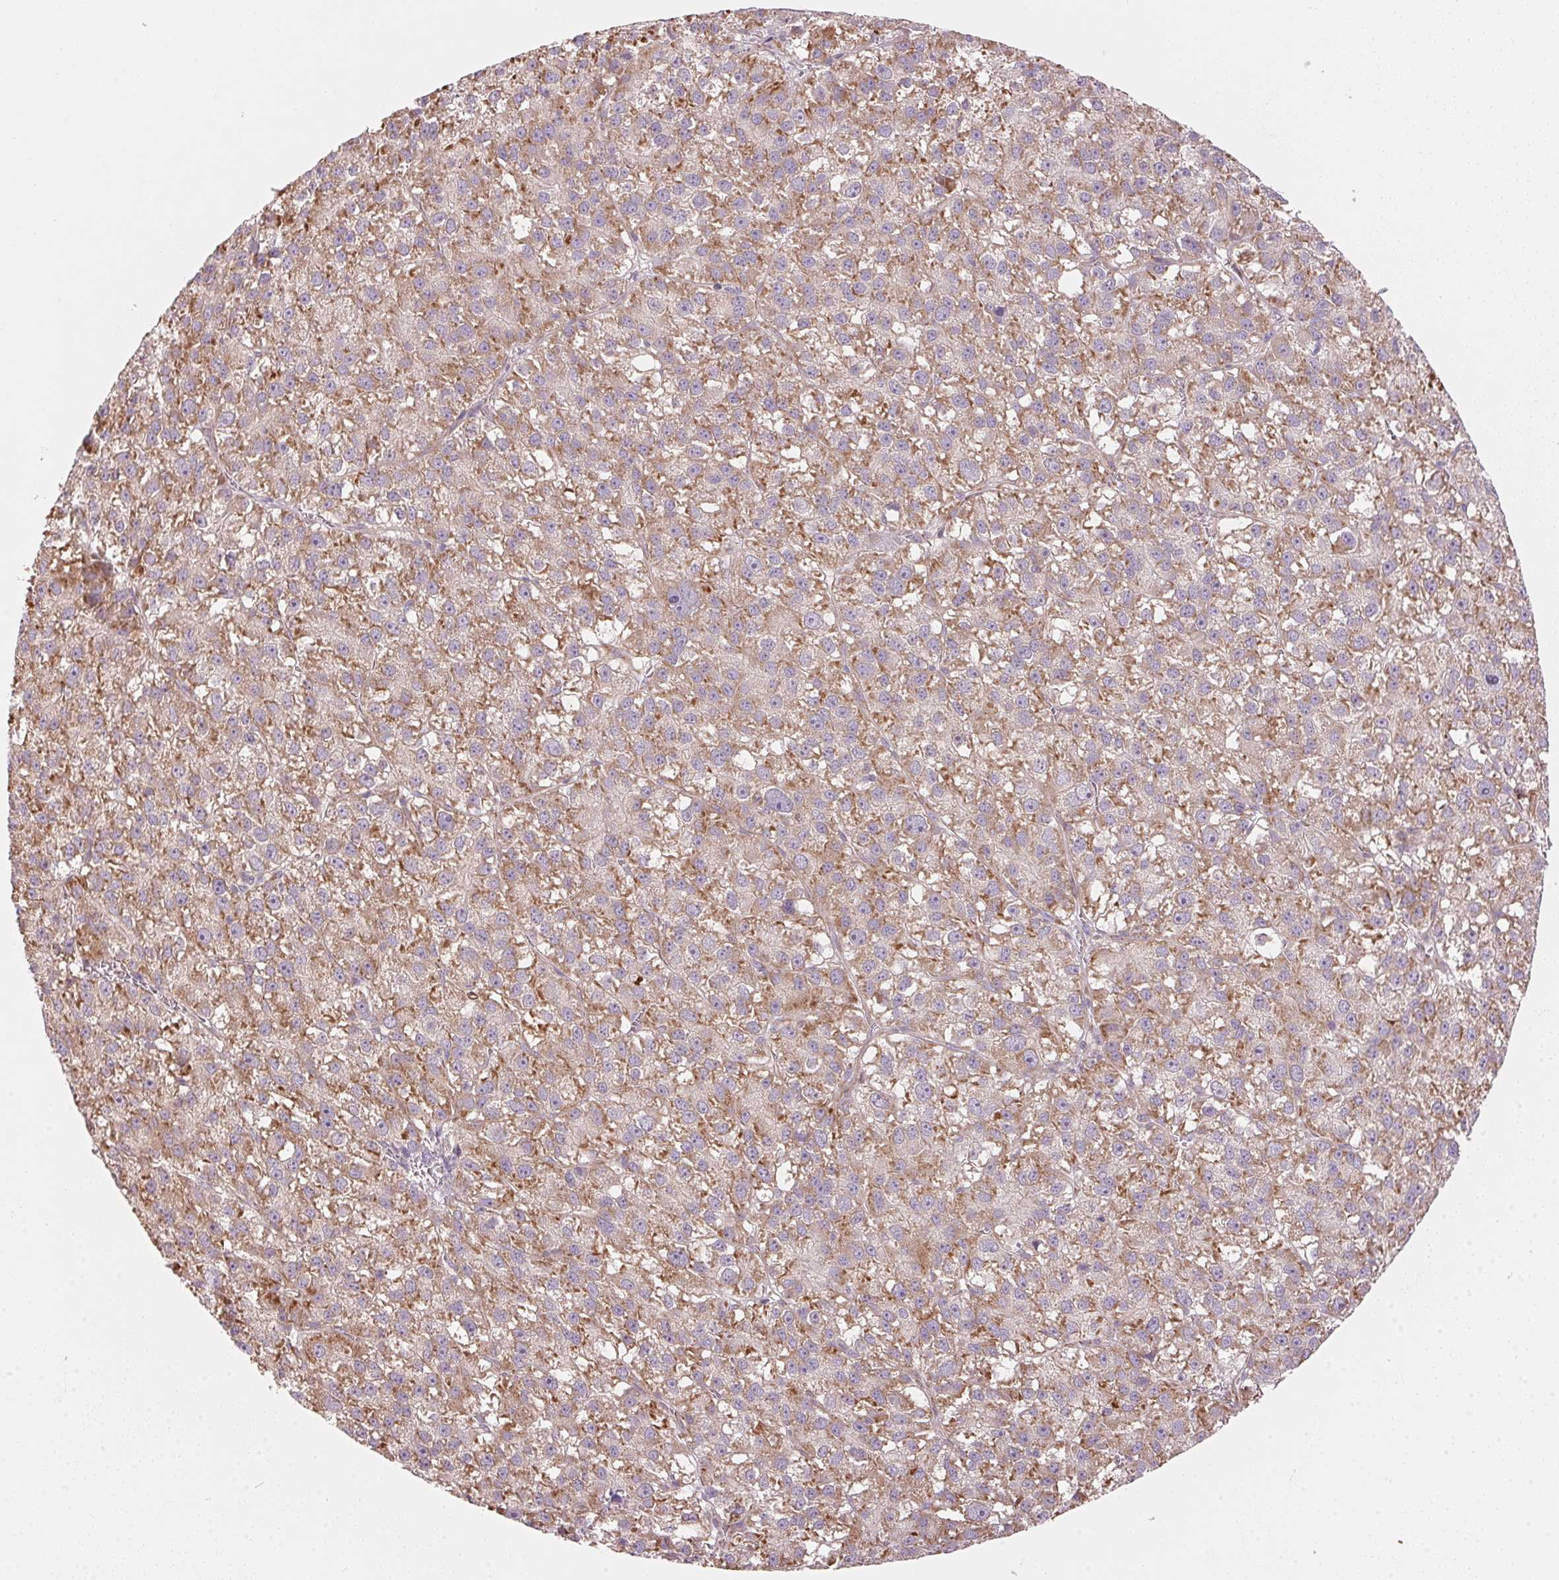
{"staining": {"intensity": "weak", "quantity": "25%-75%", "location": "cytoplasmic/membranous"}, "tissue": "liver cancer", "cell_type": "Tumor cells", "image_type": "cancer", "snomed": [{"axis": "morphology", "description": "Carcinoma, Hepatocellular, NOS"}, {"axis": "topography", "description": "Liver"}], "caption": "IHC of hepatocellular carcinoma (liver) shows low levels of weak cytoplasmic/membranous staining in about 25%-75% of tumor cells. (DAB IHC, brown staining for protein, blue staining for nuclei).", "gene": "BLOC1S2", "patient": {"sex": "female", "age": 70}}